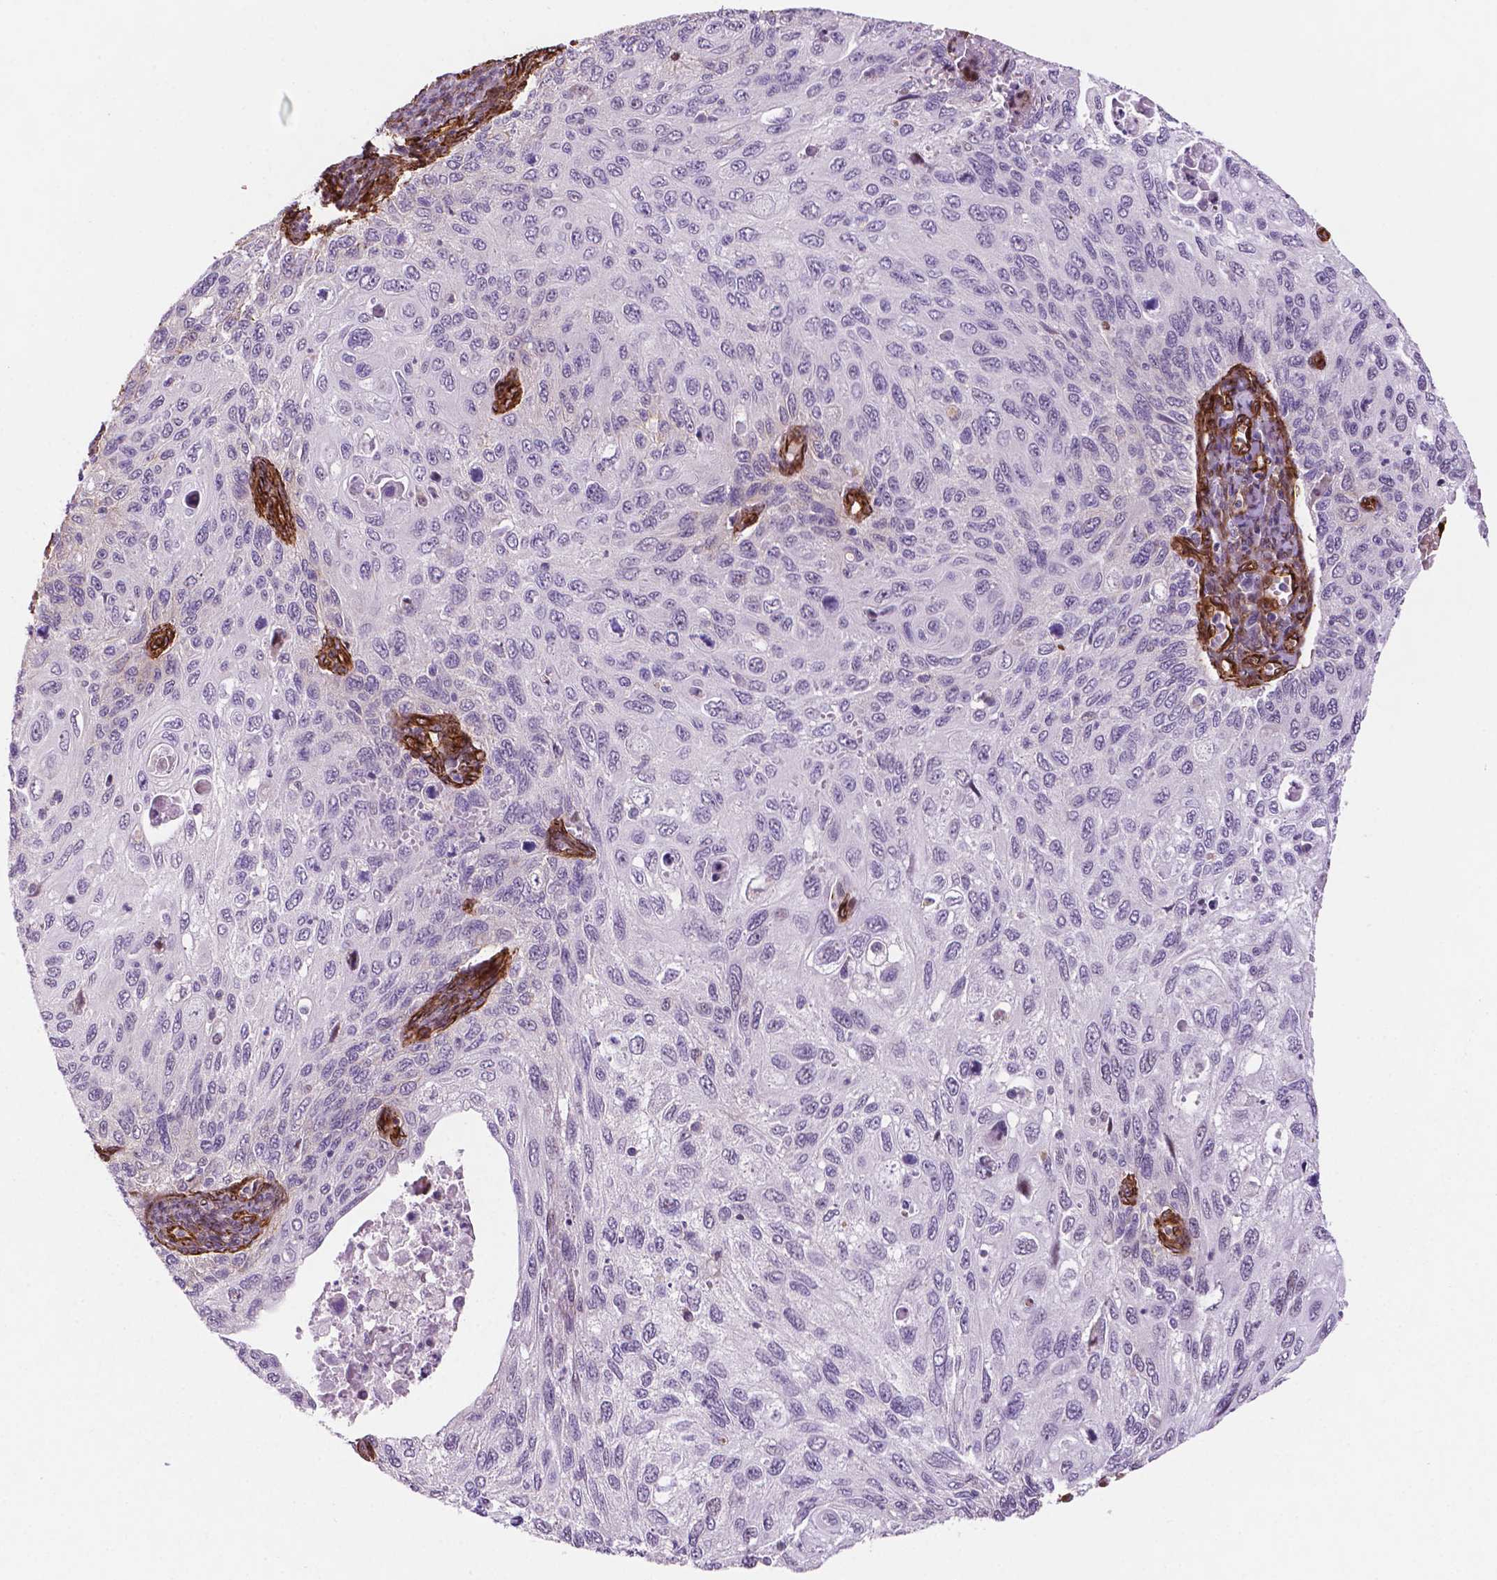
{"staining": {"intensity": "negative", "quantity": "none", "location": "none"}, "tissue": "cervical cancer", "cell_type": "Tumor cells", "image_type": "cancer", "snomed": [{"axis": "morphology", "description": "Squamous cell carcinoma, NOS"}, {"axis": "topography", "description": "Cervix"}], "caption": "High power microscopy image of an immunohistochemistry (IHC) histopathology image of cervical squamous cell carcinoma, revealing no significant staining in tumor cells.", "gene": "EGFL8", "patient": {"sex": "female", "age": 70}}